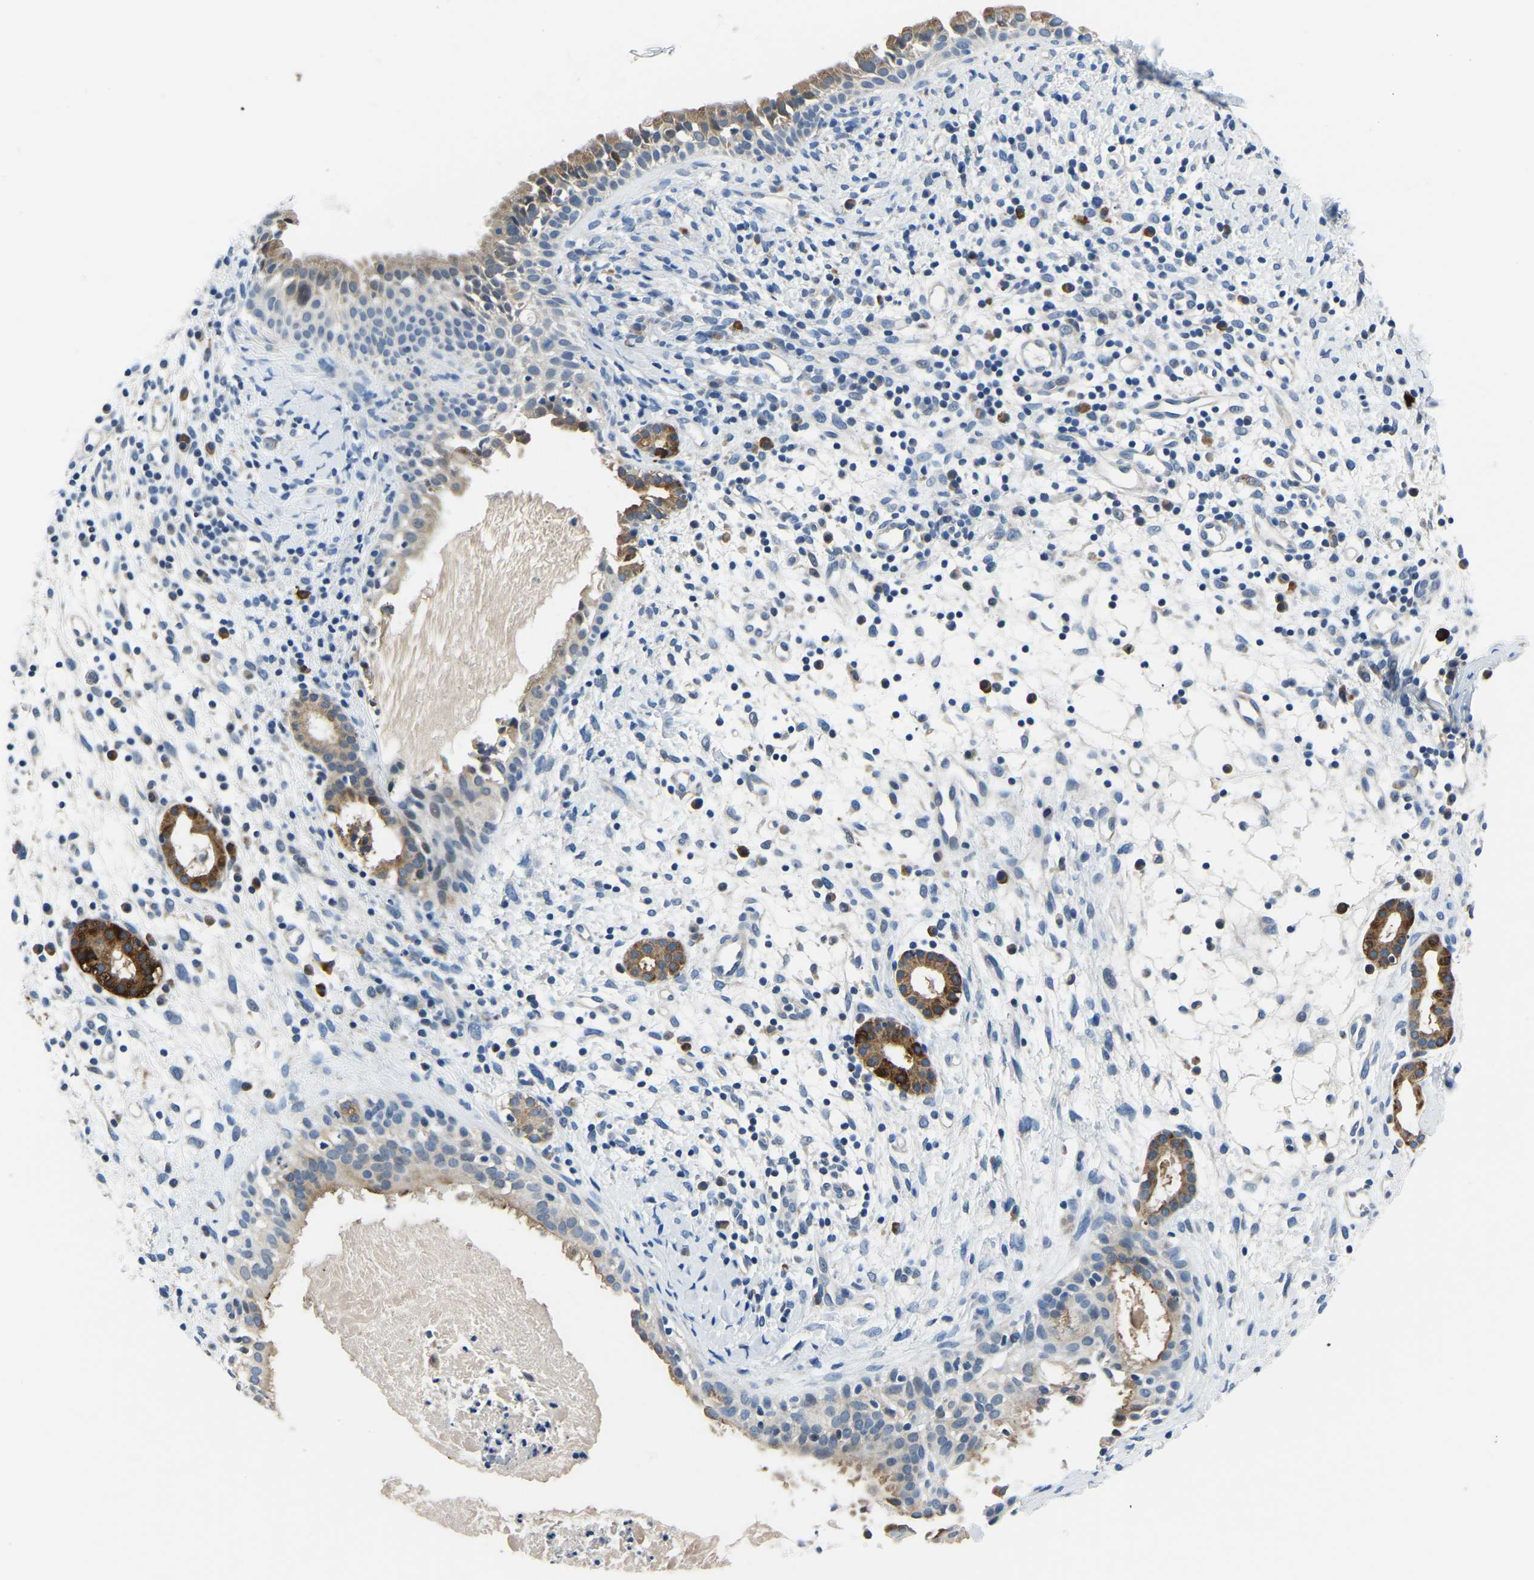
{"staining": {"intensity": "moderate", "quantity": "25%-75%", "location": "cytoplasmic/membranous"}, "tissue": "nasopharynx", "cell_type": "Respiratory epithelial cells", "image_type": "normal", "snomed": [{"axis": "morphology", "description": "Normal tissue, NOS"}, {"axis": "topography", "description": "Nasopharynx"}], "caption": "About 25%-75% of respiratory epithelial cells in benign human nasopharynx display moderate cytoplasmic/membranous protein positivity as visualized by brown immunohistochemical staining.", "gene": "LIAS", "patient": {"sex": "male", "age": 22}}